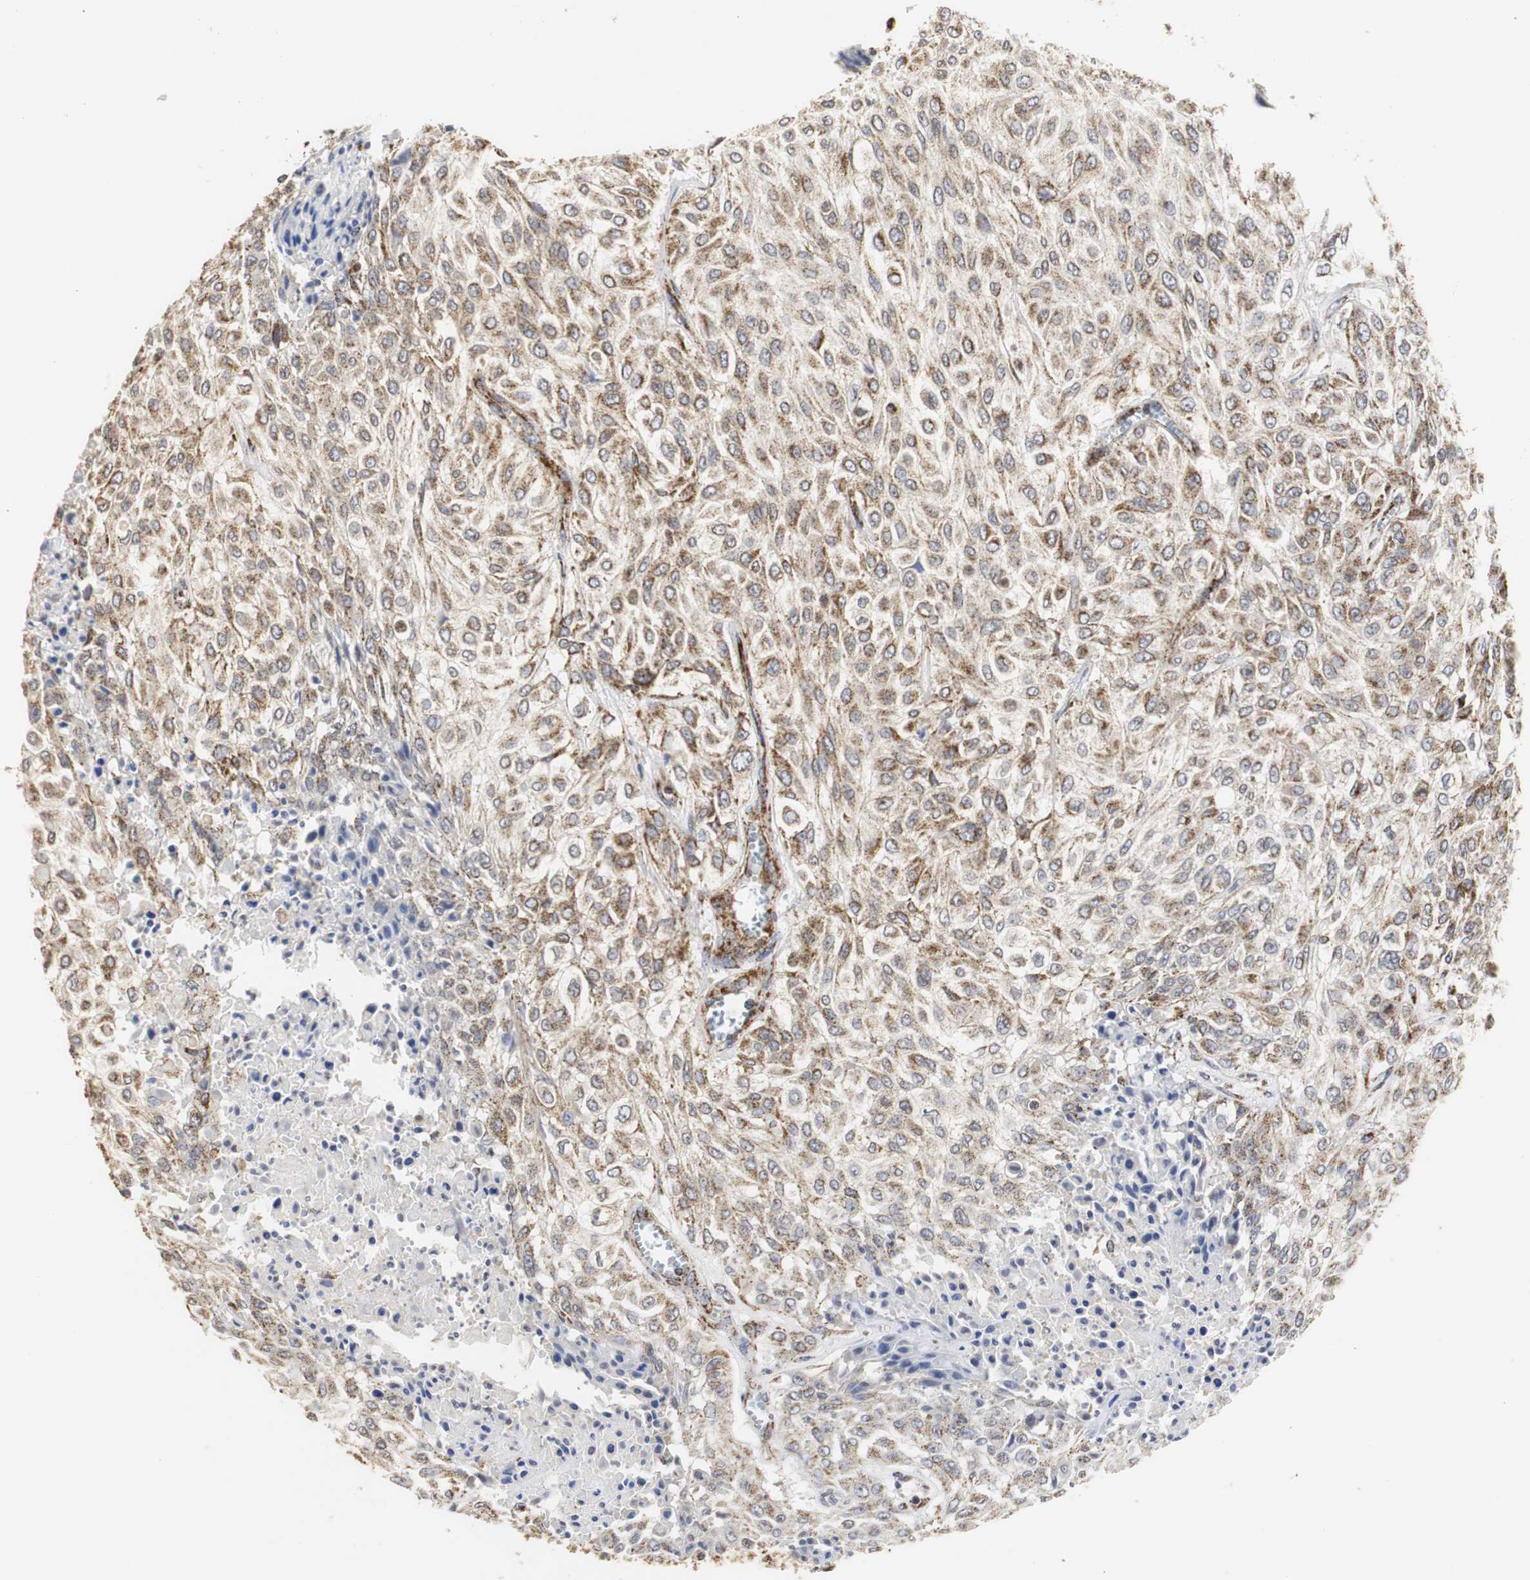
{"staining": {"intensity": "moderate", "quantity": ">75%", "location": "cytoplasmic/membranous"}, "tissue": "urothelial cancer", "cell_type": "Tumor cells", "image_type": "cancer", "snomed": [{"axis": "morphology", "description": "Urothelial carcinoma, High grade"}, {"axis": "topography", "description": "Urinary bladder"}], "caption": "Immunohistochemistry image of neoplastic tissue: urothelial carcinoma (high-grade) stained using immunohistochemistry (IHC) demonstrates medium levels of moderate protein expression localized specifically in the cytoplasmic/membranous of tumor cells, appearing as a cytoplasmic/membranous brown color.", "gene": "HSD17B10", "patient": {"sex": "male", "age": 57}}